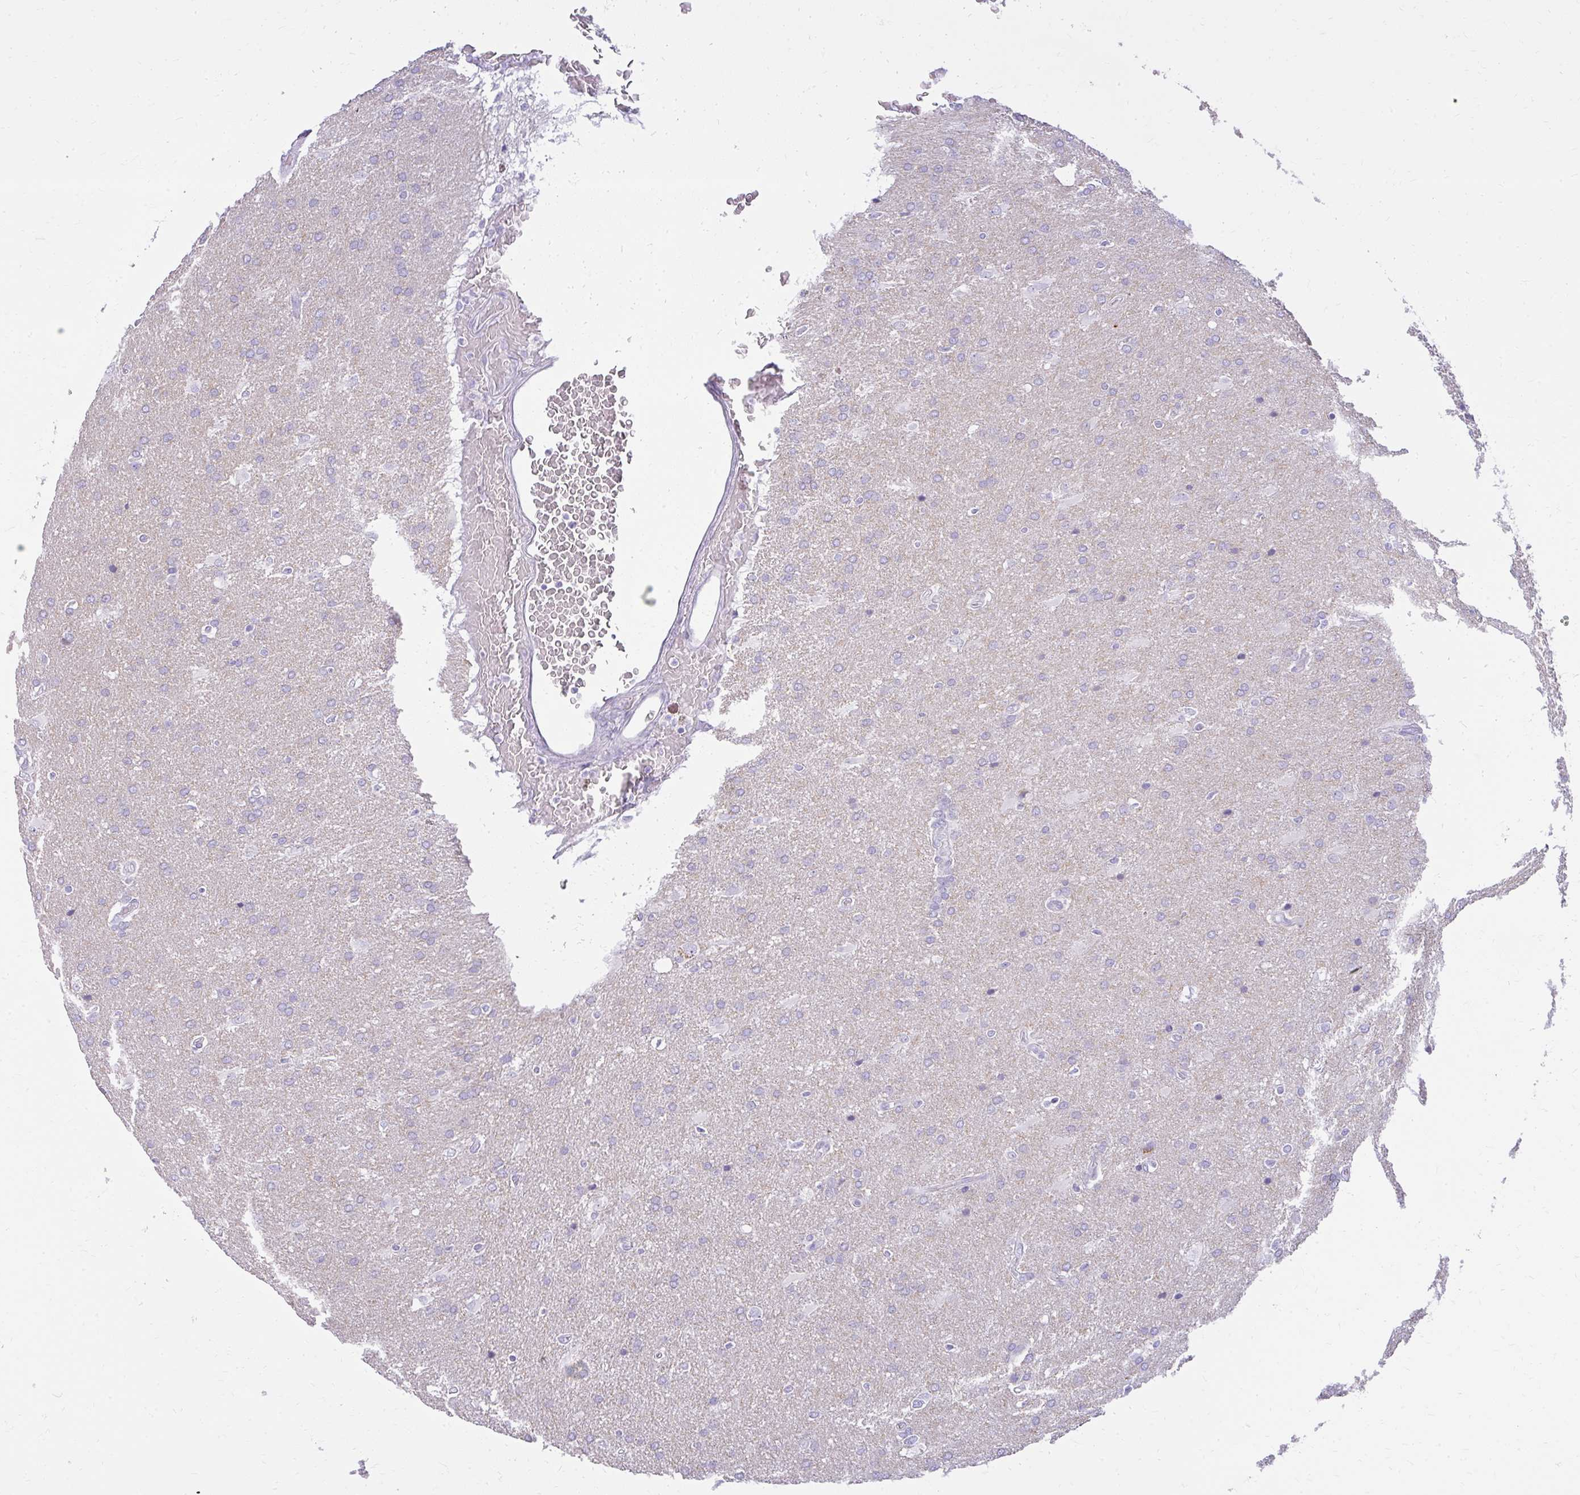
{"staining": {"intensity": "negative", "quantity": "none", "location": "none"}, "tissue": "glioma", "cell_type": "Tumor cells", "image_type": "cancer", "snomed": [{"axis": "morphology", "description": "Glioma, malignant, High grade"}, {"axis": "topography", "description": "Brain"}], "caption": "Immunohistochemistry (IHC) image of human high-grade glioma (malignant) stained for a protein (brown), which shows no staining in tumor cells.", "gene": "PRAP1", "patient": {"sex": "male", "age": 56}}